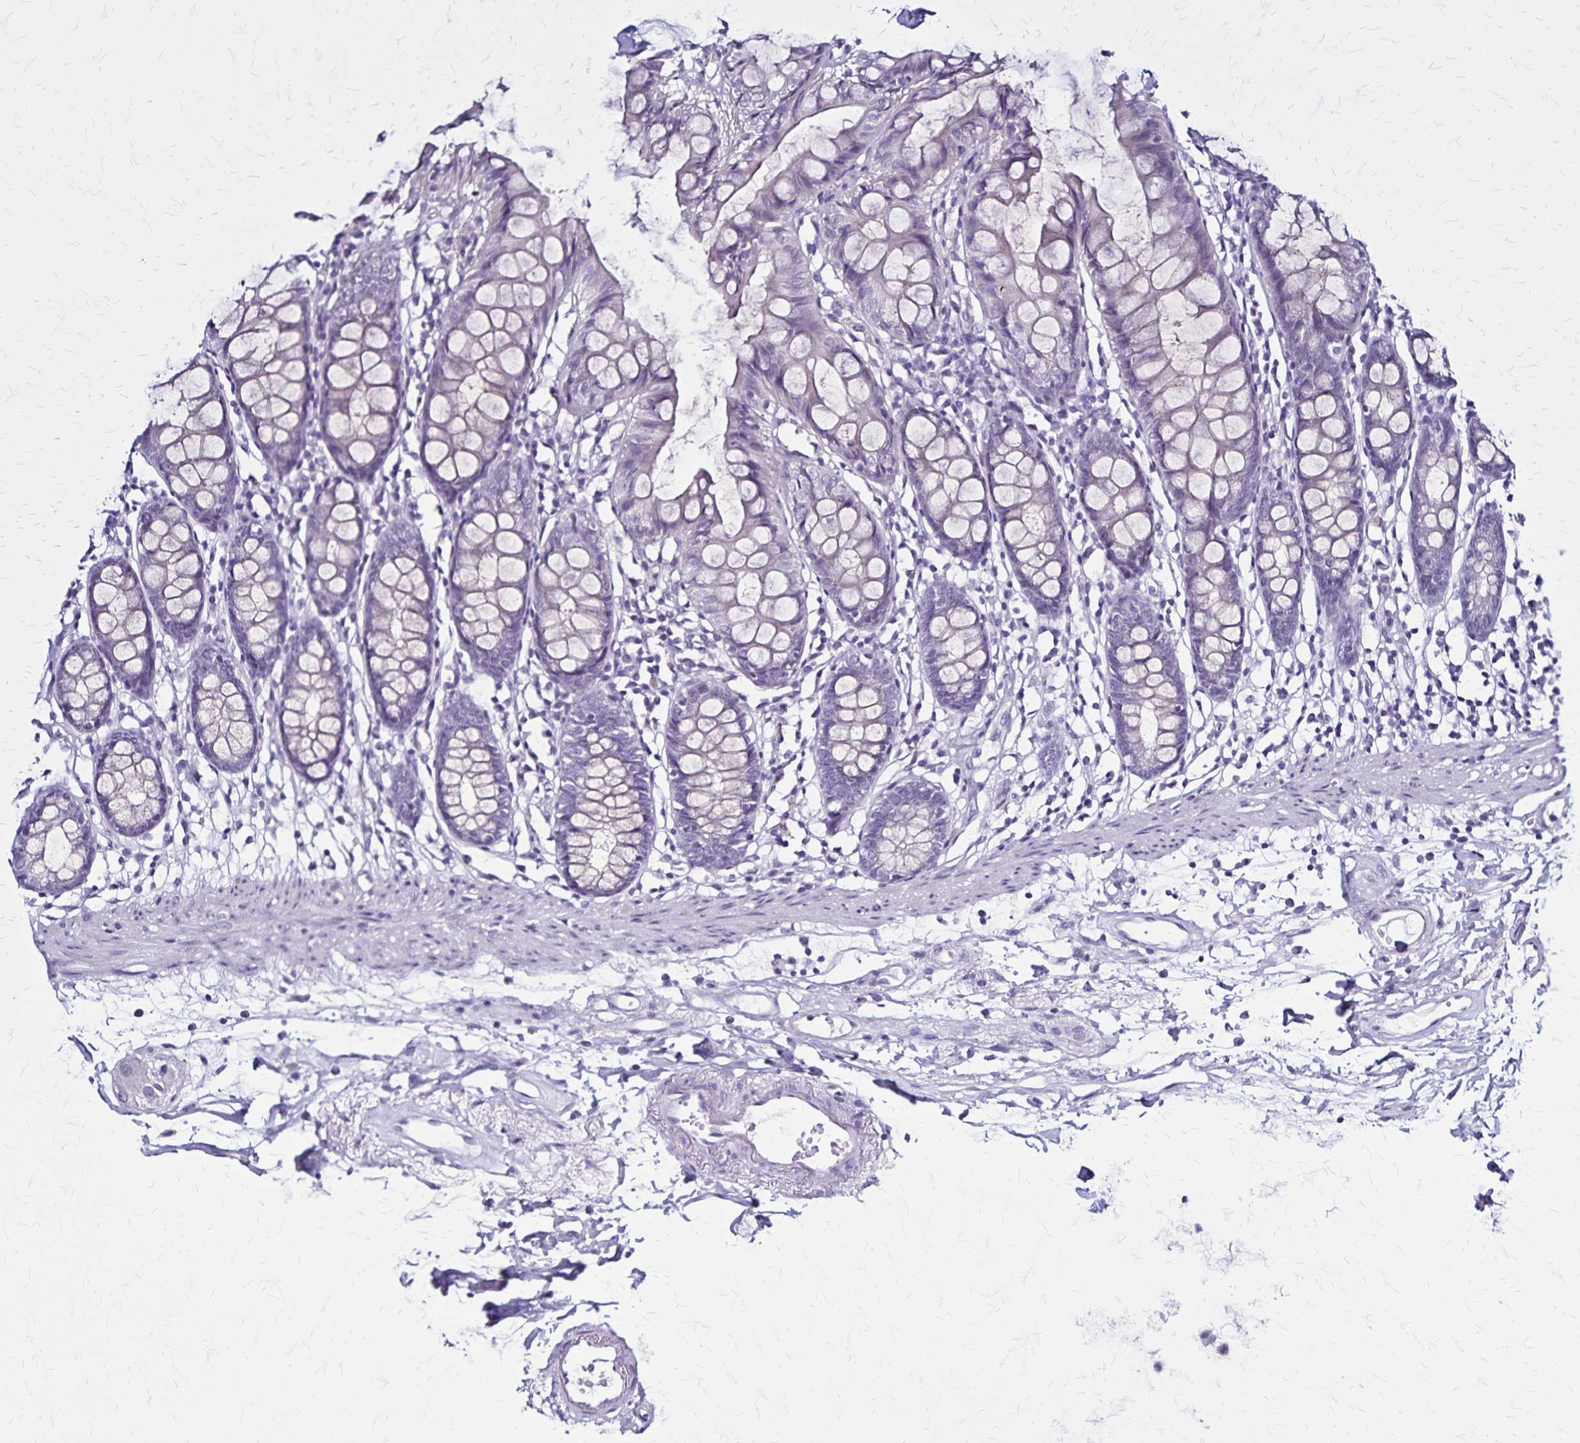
{"staining": {"intensity": "negative", "quantity": "none", "location": "none"}, "tissue": "colon", "cell_type": "Endothelial cells", "image_type": "normal", "snomed": [{"axis": "morphology", "description": "Normal tissue, NOS"}, {"axis": "topography", "description": "Colon"}], "caption": "The photomicrograph shows no staining of endothelial cells in benign colon. (Brightfield microscopy of DAB (3,3'-diaminobenzidine) immunohistochemistry at high magnification).", "gene": "PLXNA4", "patient": {"sex": "female", "age": 84}}